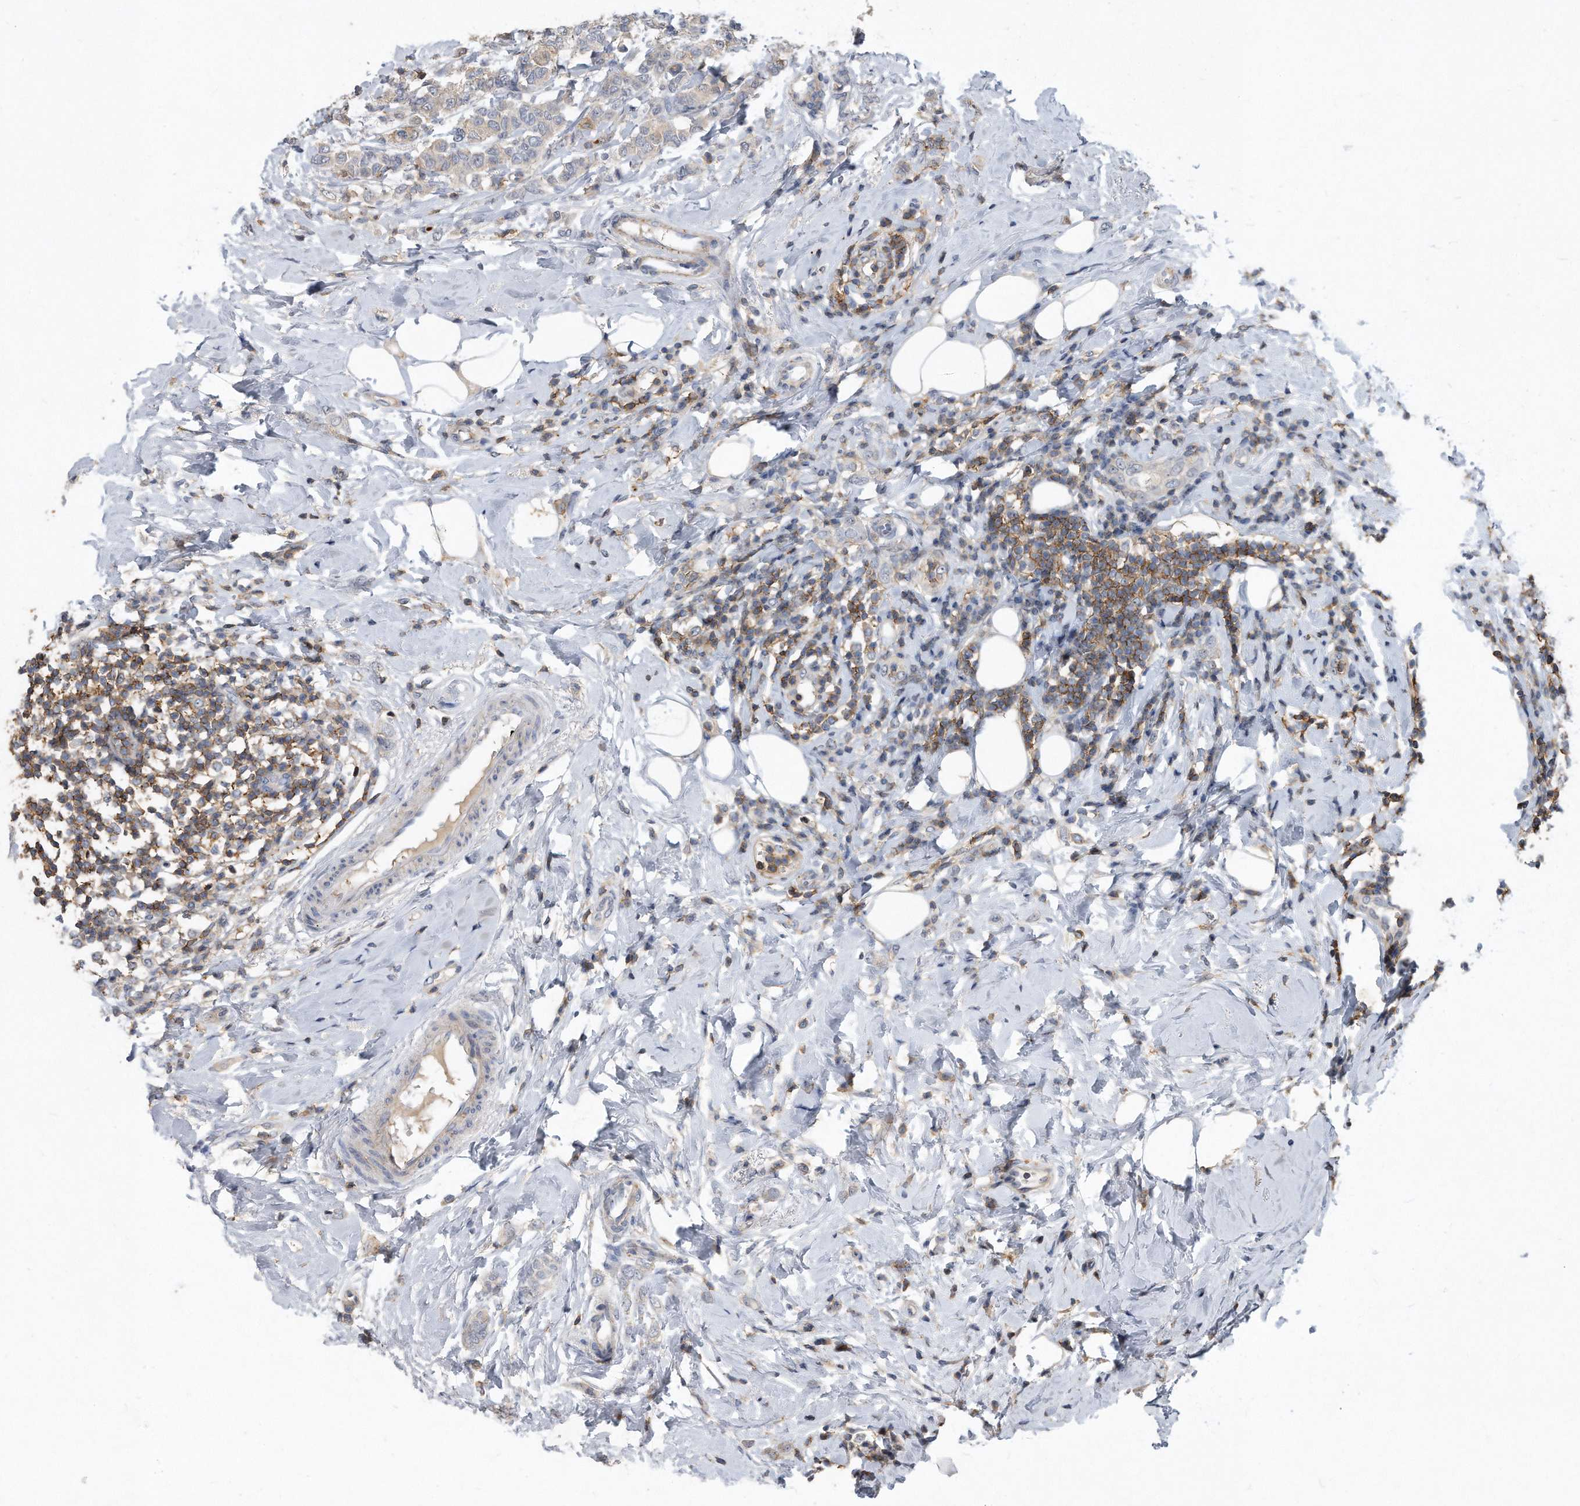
{"staining": {"intensity": "weak", "quantity": "<25%", "location": "cytoplasmic/membranous"}, "tissue": "breast cancer", "cell_type": "Tumor cells", "image_type": "cancer", "snomed": [{"axis": "morphology", "description": "Lobular carcinoma"}, {"axis": "topography", "description": "Breast"}], "caption": "The micrograph displays no significant positivity in tumor cells of lobular carcinoma (breast). The staining was performed using DAB to visualize the protein expression in brown, while the nuclei were stained in blue with hematoxylin (Magnification: 20x).", "gene": "PGBD2", "patient": {"sex": "female", "age": 47}}